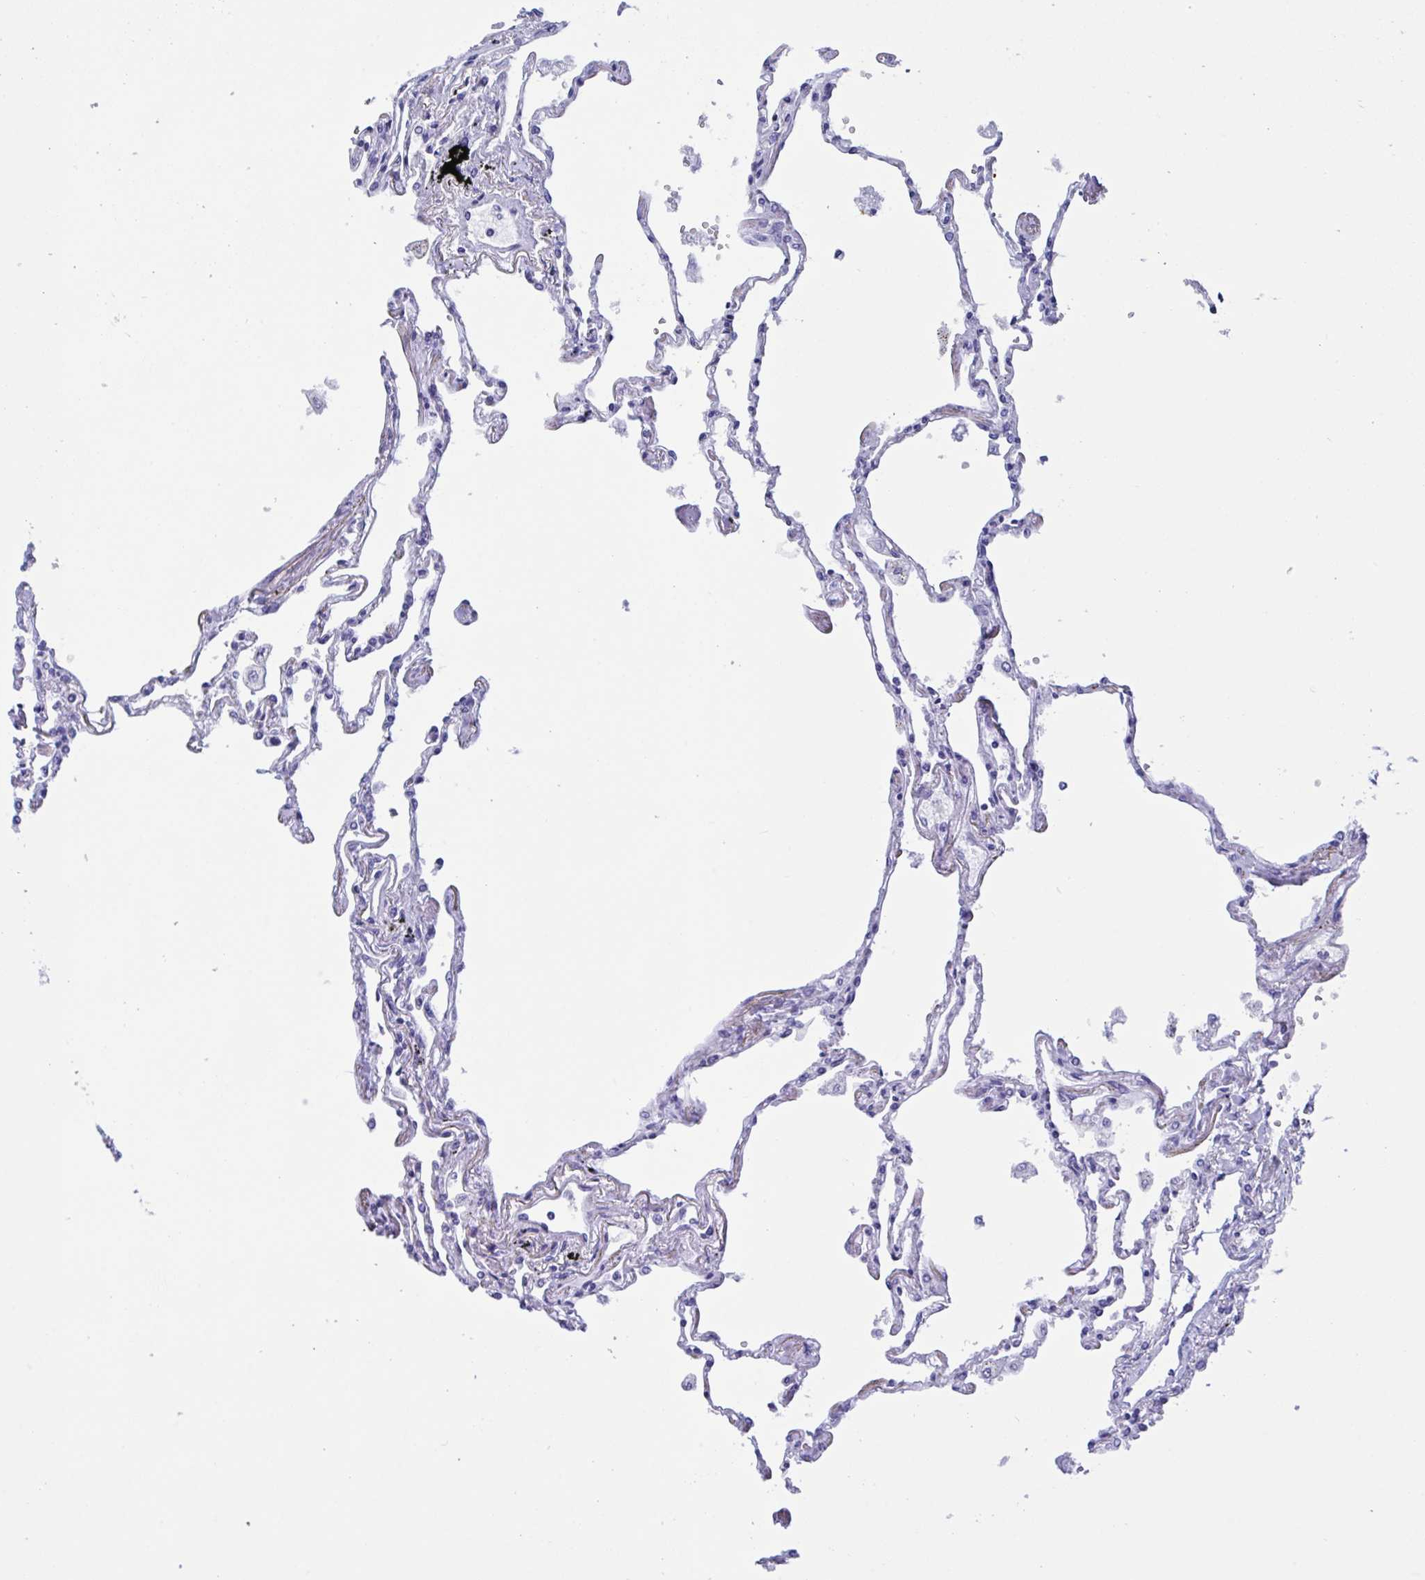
{"staining": {"intensity": "negative", "quantity": "none", "location": "none"}, "tissue": "lung", "cell_type": "Alveolar cells", "image_type": "normal", "snomed": [{"axis": "morphology", "description": "Normal tissue, NOS"}, {"axis": "topography", "description": "Lung"}], "caption": "This is a photomicrograph of immunohistochemistry staining of unremarkable lung, which shows no staining in alveolar cells.", "gene": "ZNF850", "patient": {"sex": "female", "age": 67}}